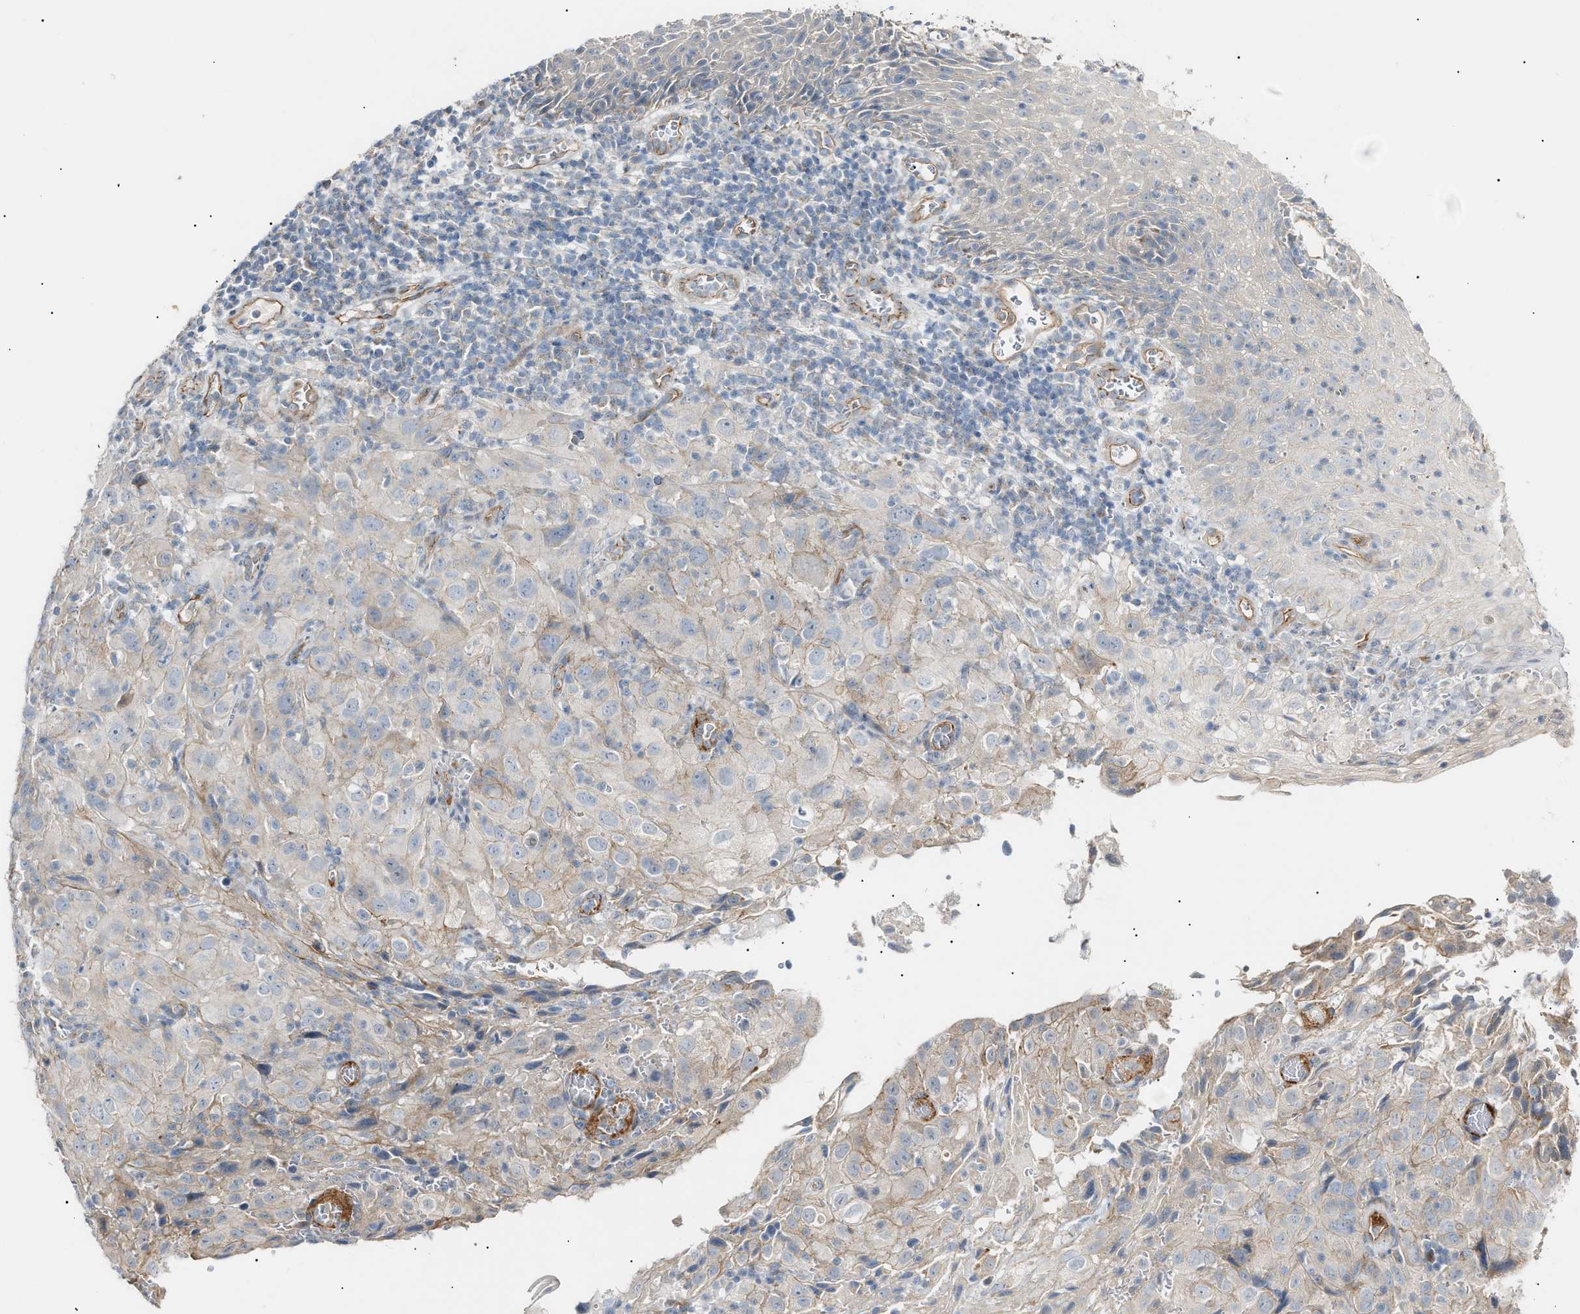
{"staining": {"intensity": "weak", "quantity": "<25%", "location": "cytoplasmic/membranous"}, "tissue": "cervical cancer", "cell_type": "Tumor cells", "image_type": "cancer", "snomed": [{"axis": "morphology", "description": "Squamous cell carcinoma, NOS"}, {"axis": "topography", "description": "Cervix"}], "caption": "Immunohistochemistry photomicrograph of neoplastic tissue: human cervical squamous cell carcinoma stained with DAB demonstrates no significant protein positivity in tumor cells.", "gene": "ZFHX2", "patient": {"sex": "female", "age": 32}}